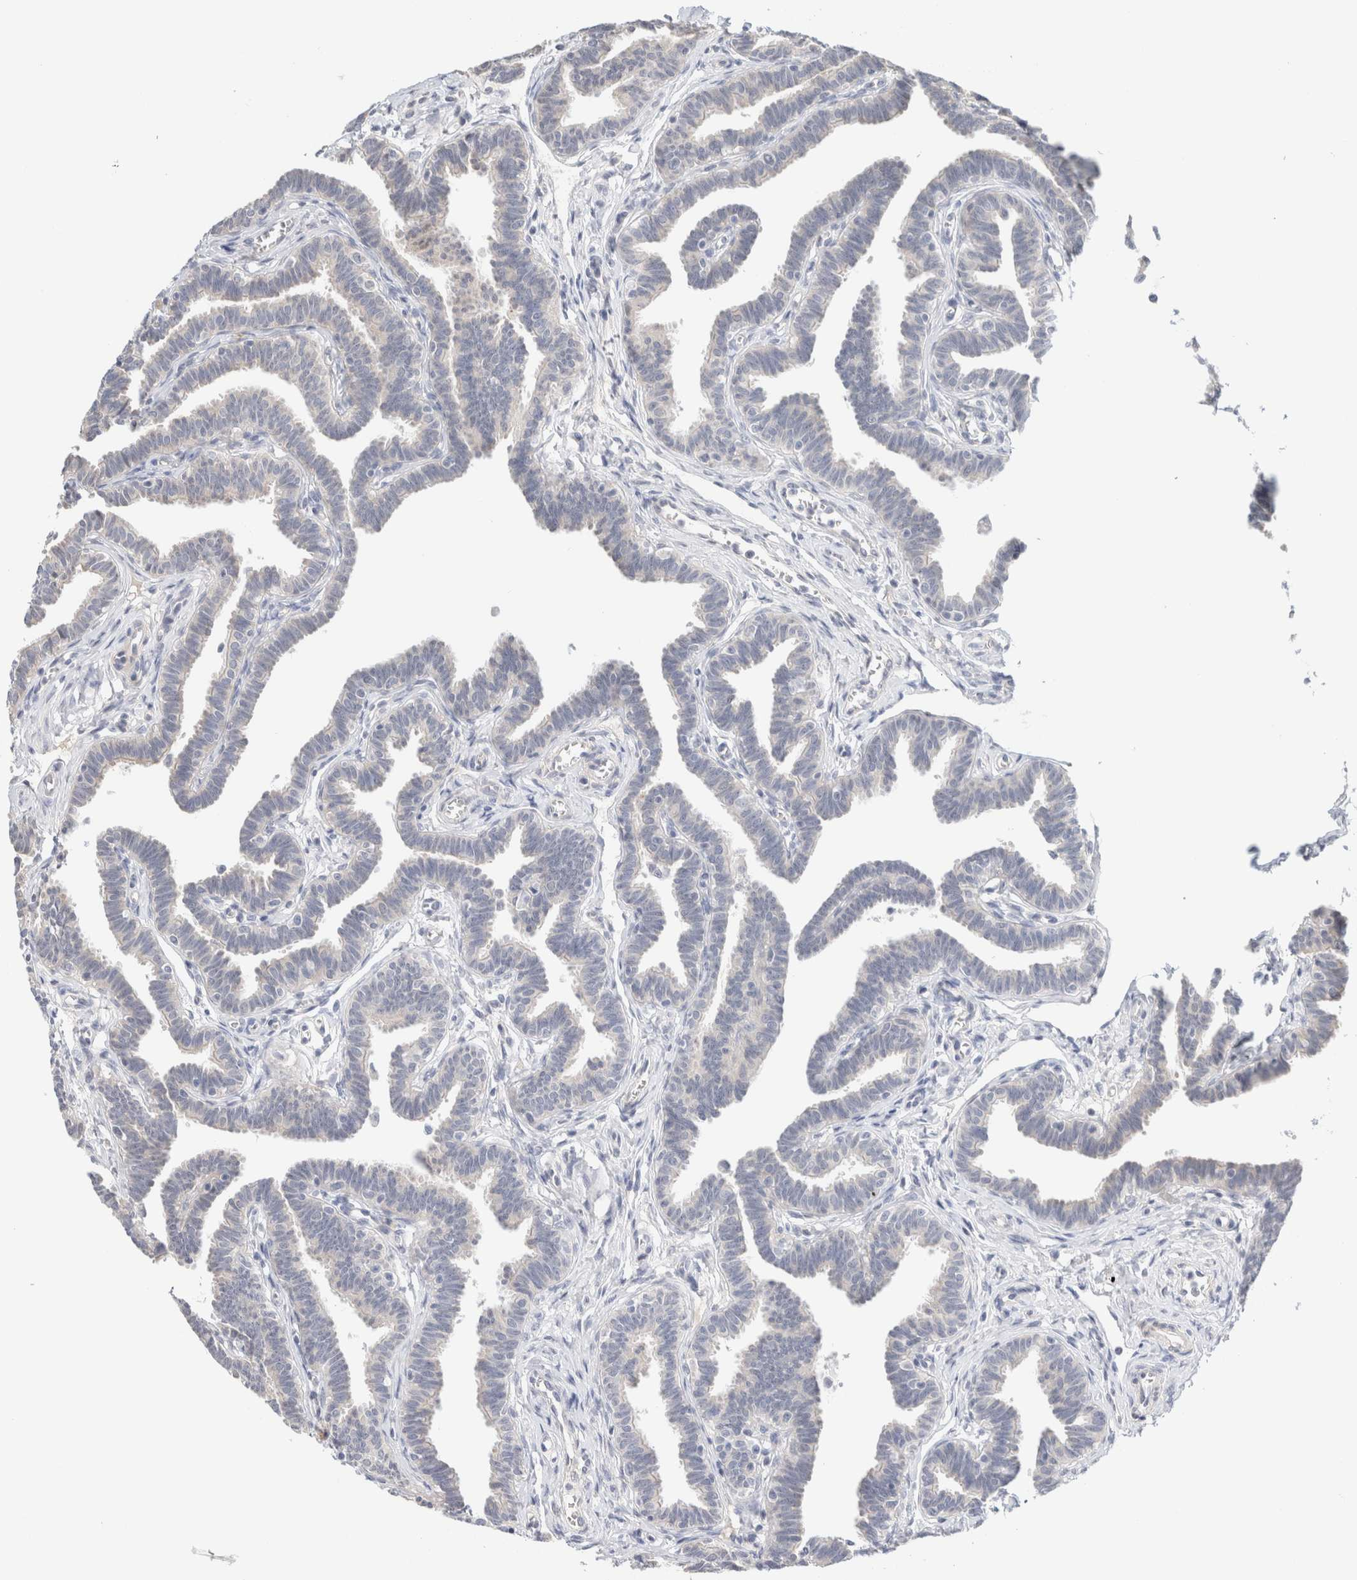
{"staining": {"intensity": "negative", "quantity": "none", "location": "none"}, "tissue": "fallopian tube", "cell_type": "Glandular cells", "image_type": "normal", "snomed": [{"axis": "morphology", "description": "Normal tissue, NOS"}, {"axis": "topography", "description": "Fallopian tube"}, {"axis": "topography", "description": "Ovary"}], "caption": "A high-resolution histopathology image shows immunohistochemistry (IHC) staining of normal fallopian tube, which demonstrates no significant staining in glandular cells. (Stains: DAB immunohistochemistry (IHC) with hematoxylin counter stain, Microscopy: brightfield microscopy at high magnification).", "gene": "SPRTN", "patient": {"sex": "female", "age": 23}}